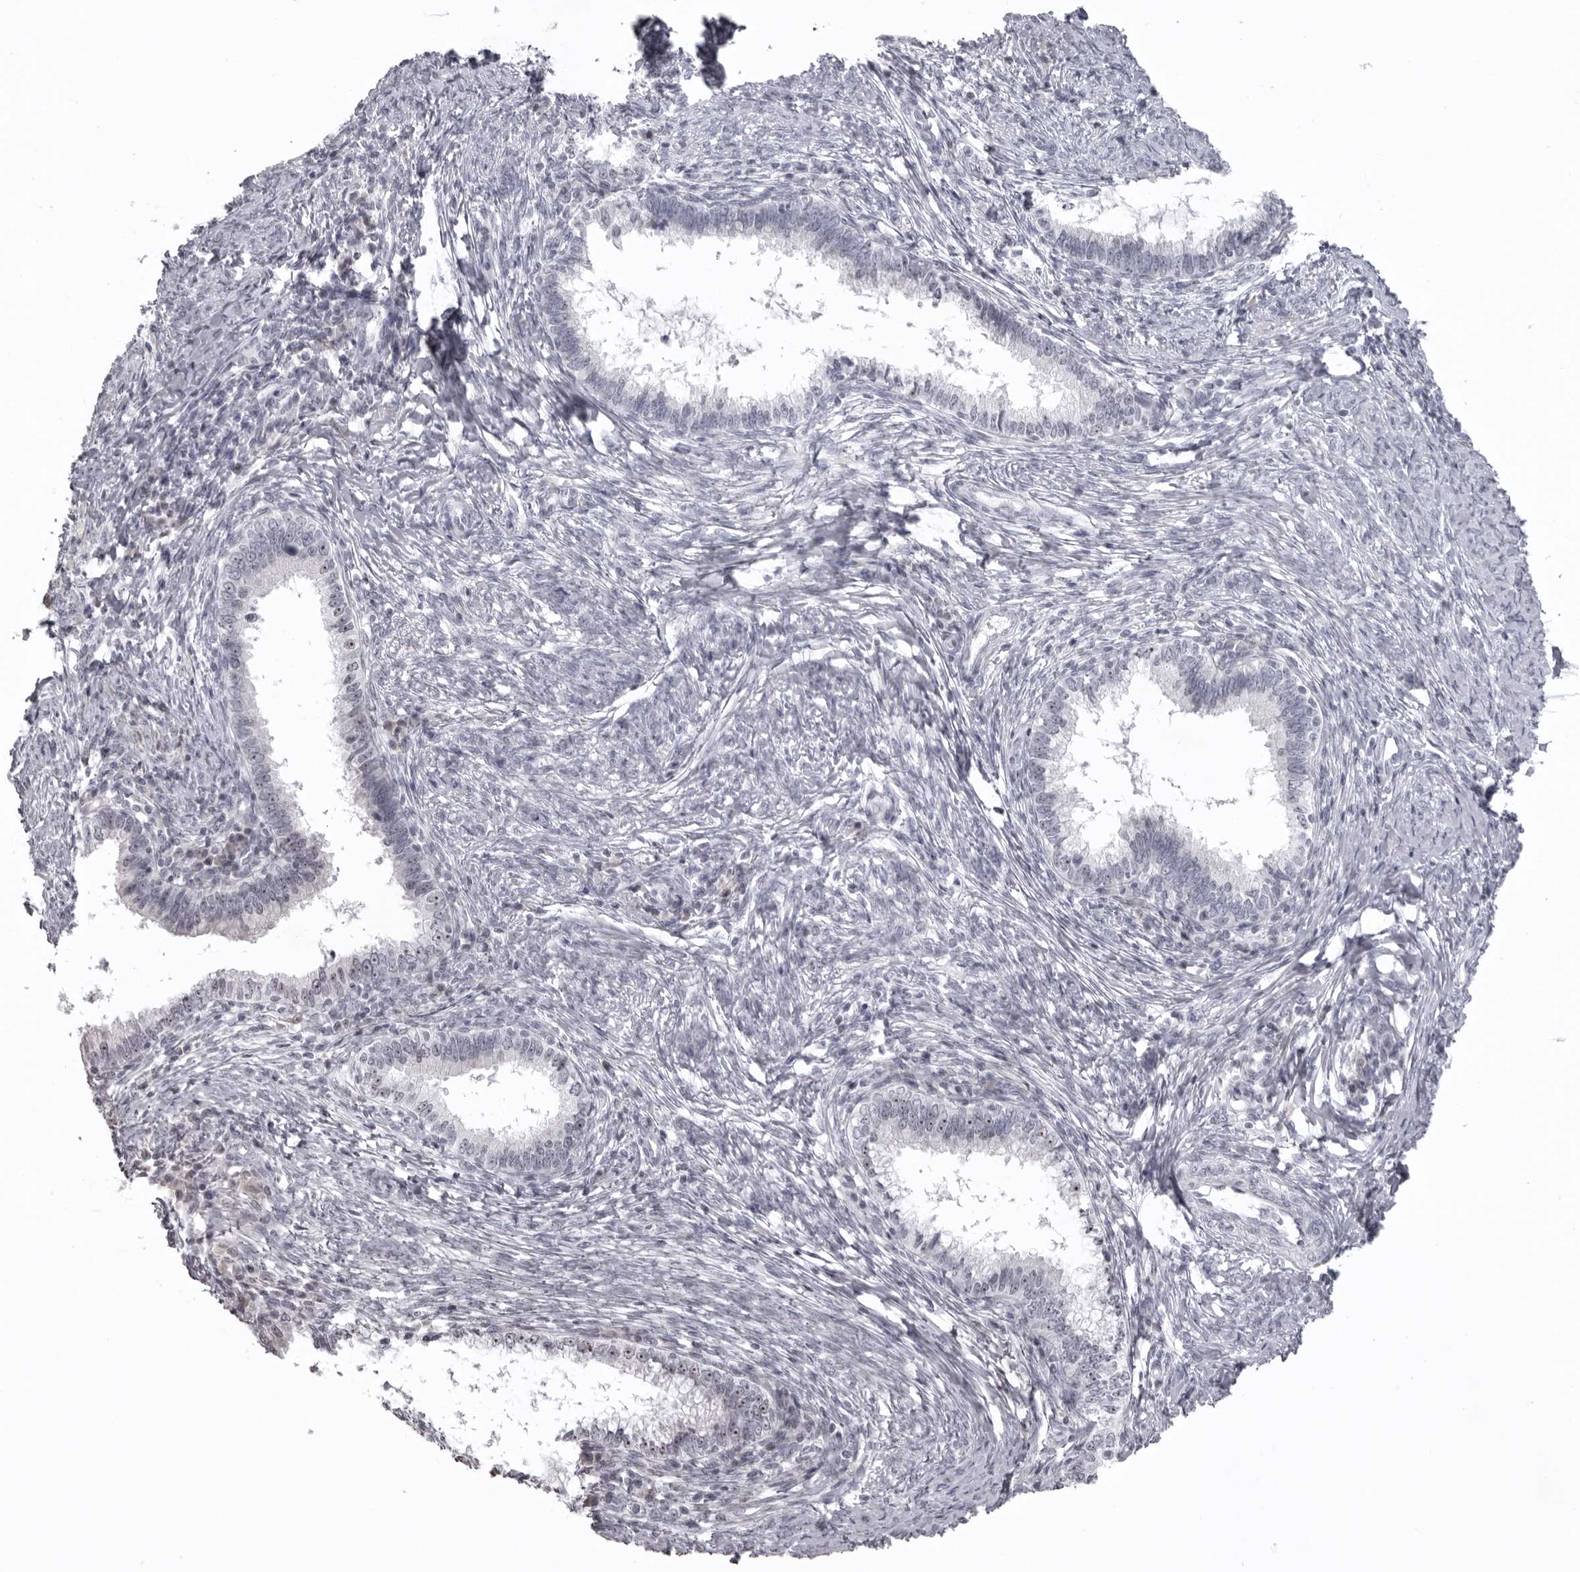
{"staining": {"intensity": "moderate", "quantity": "<25%", "location": "nuclear"}, "tissue": "cervical cancer", "cell_type": "Tumor cells", "image_type": "cancer", "snomed": [{"axis": "morphology", "description": "Adenocarcinoma, NOS"}, {"axis": "topography", "description": "Cervix"}], "caption": "IHC histopathology image of neoplastic tissue: cervical cancer (adenocarcinoma) stained using IHC shows low levels of moderate protein expression localized specifically in the nuclear of tumor cells, appearing as a nuclear brown color.", "gene": "HELZ", "patient": {"sex": "female", "age": 36}}